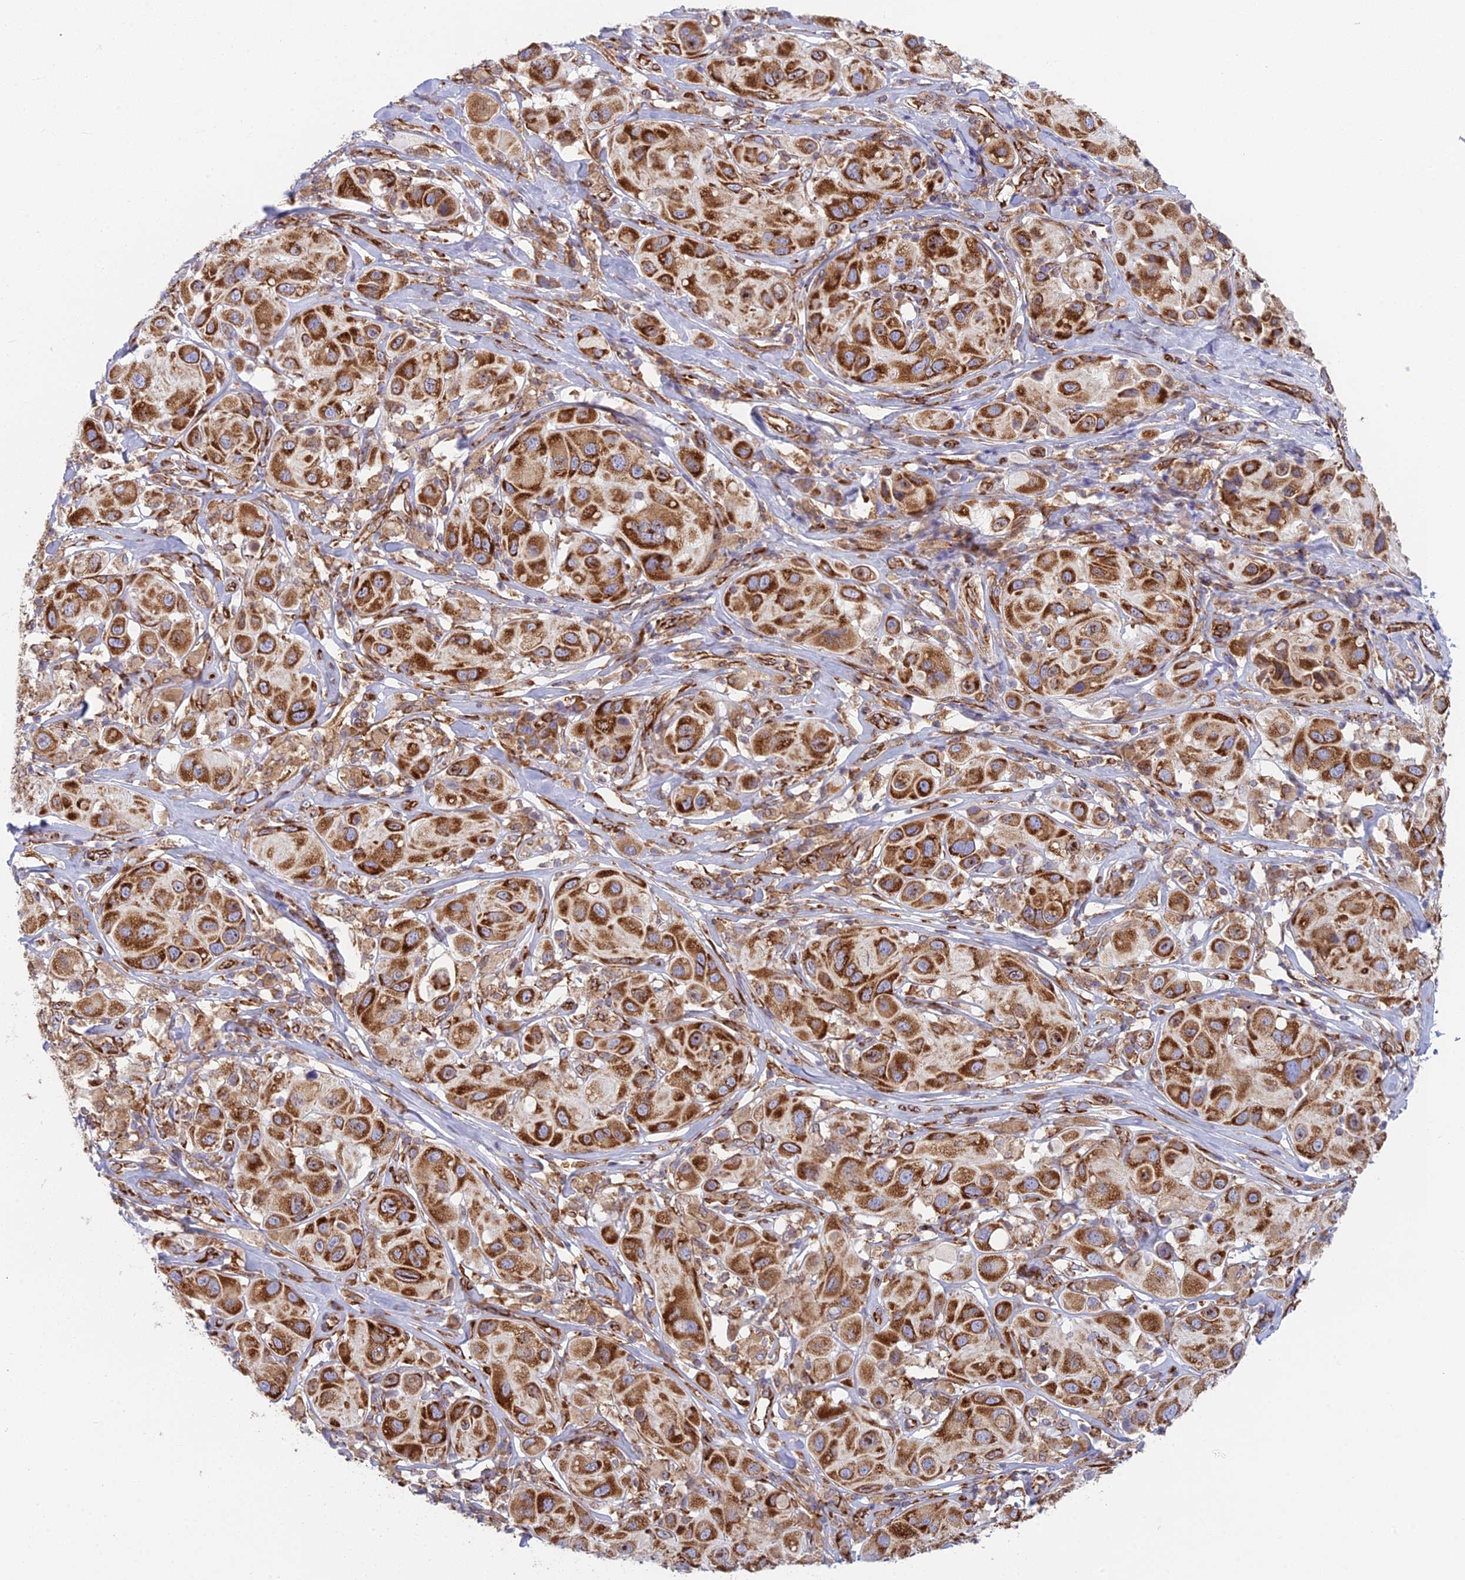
{"staining": {"intensity": "strong", "quantity": ">75%", "location": "cytoplasmic/membranous"}, "tissue": "melanoma", "cell_type": "Tumor cells", "image_type": "cancer", "snomed": [{"axis": "morphology", "description": "Malignant melanoma, Metastatic site"}, {"axis": "topography", "description": "Skin"}], "caption": "The micrograph shows immunohistochemical staining of malignant melanoma (metastatic site). There is strong cytoplasmic/membranous expression is seen in approximately >75% of tumor cells. Immunohistochemistry (ihc) stains the protein in brown and the nuclei are stained blue.", "gene": "CCDC69", "patient": {"sex": "male", "age": 41}}